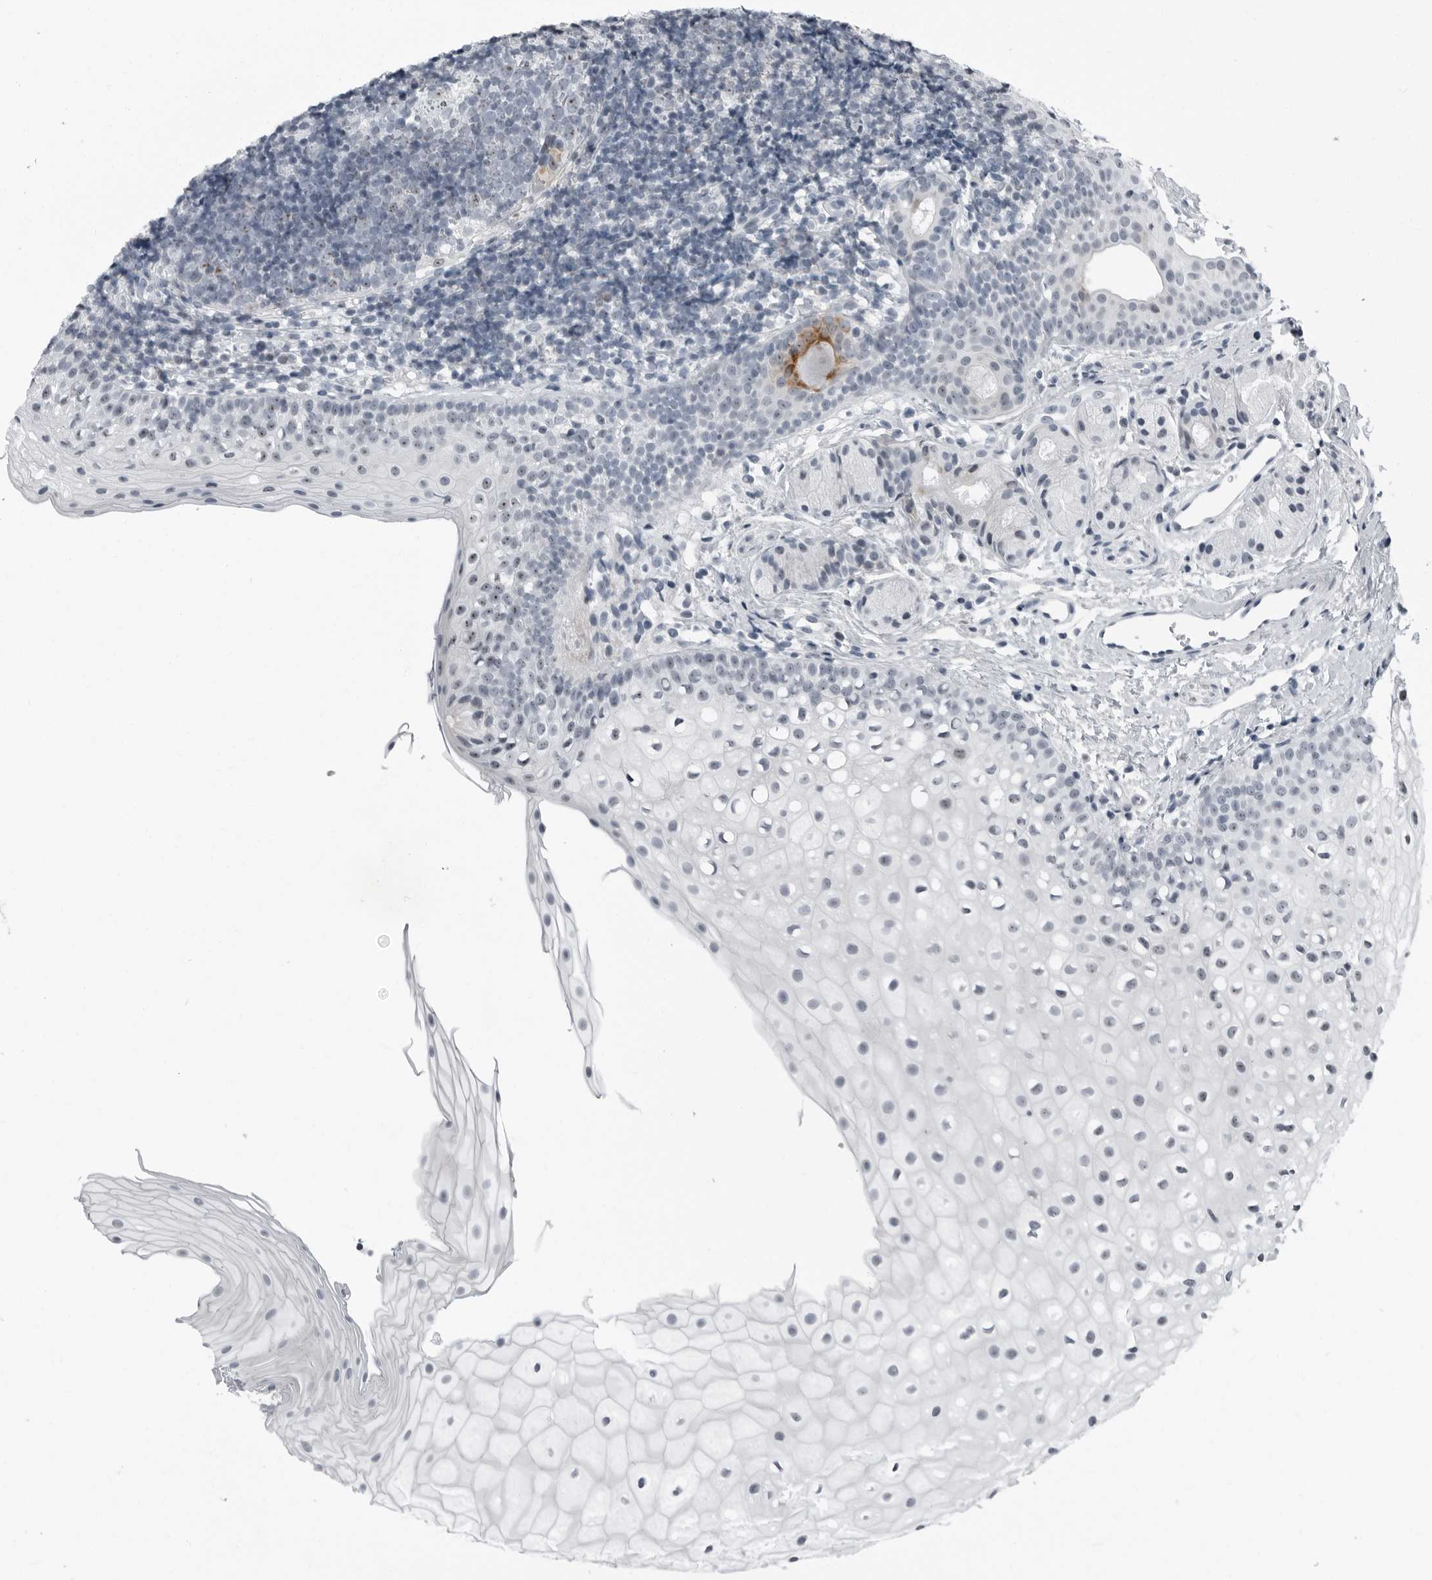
{"staining": {"intensity": "weak", "quantity": "<25%", "location": "nuclear"}, "tissue": "oral mucosa", "cell_type": "Squamous epithelial cells", "image_type": "normal", "snomed": [{"axis": "morphology", "description": "Normal tissue, NOS"}, {"axis": "topography", "description": "Oral tissue"}], "caption": "Immunohistochemistry image of benign oral mucosa: human oral mucosa stained with DAB (3,3'-diaminobenzidine) demonstrates no significant protein positivity in squamous epithelial cells.", "gene": "PDCD11", "patient": {"sex": "male", "age": 28}}